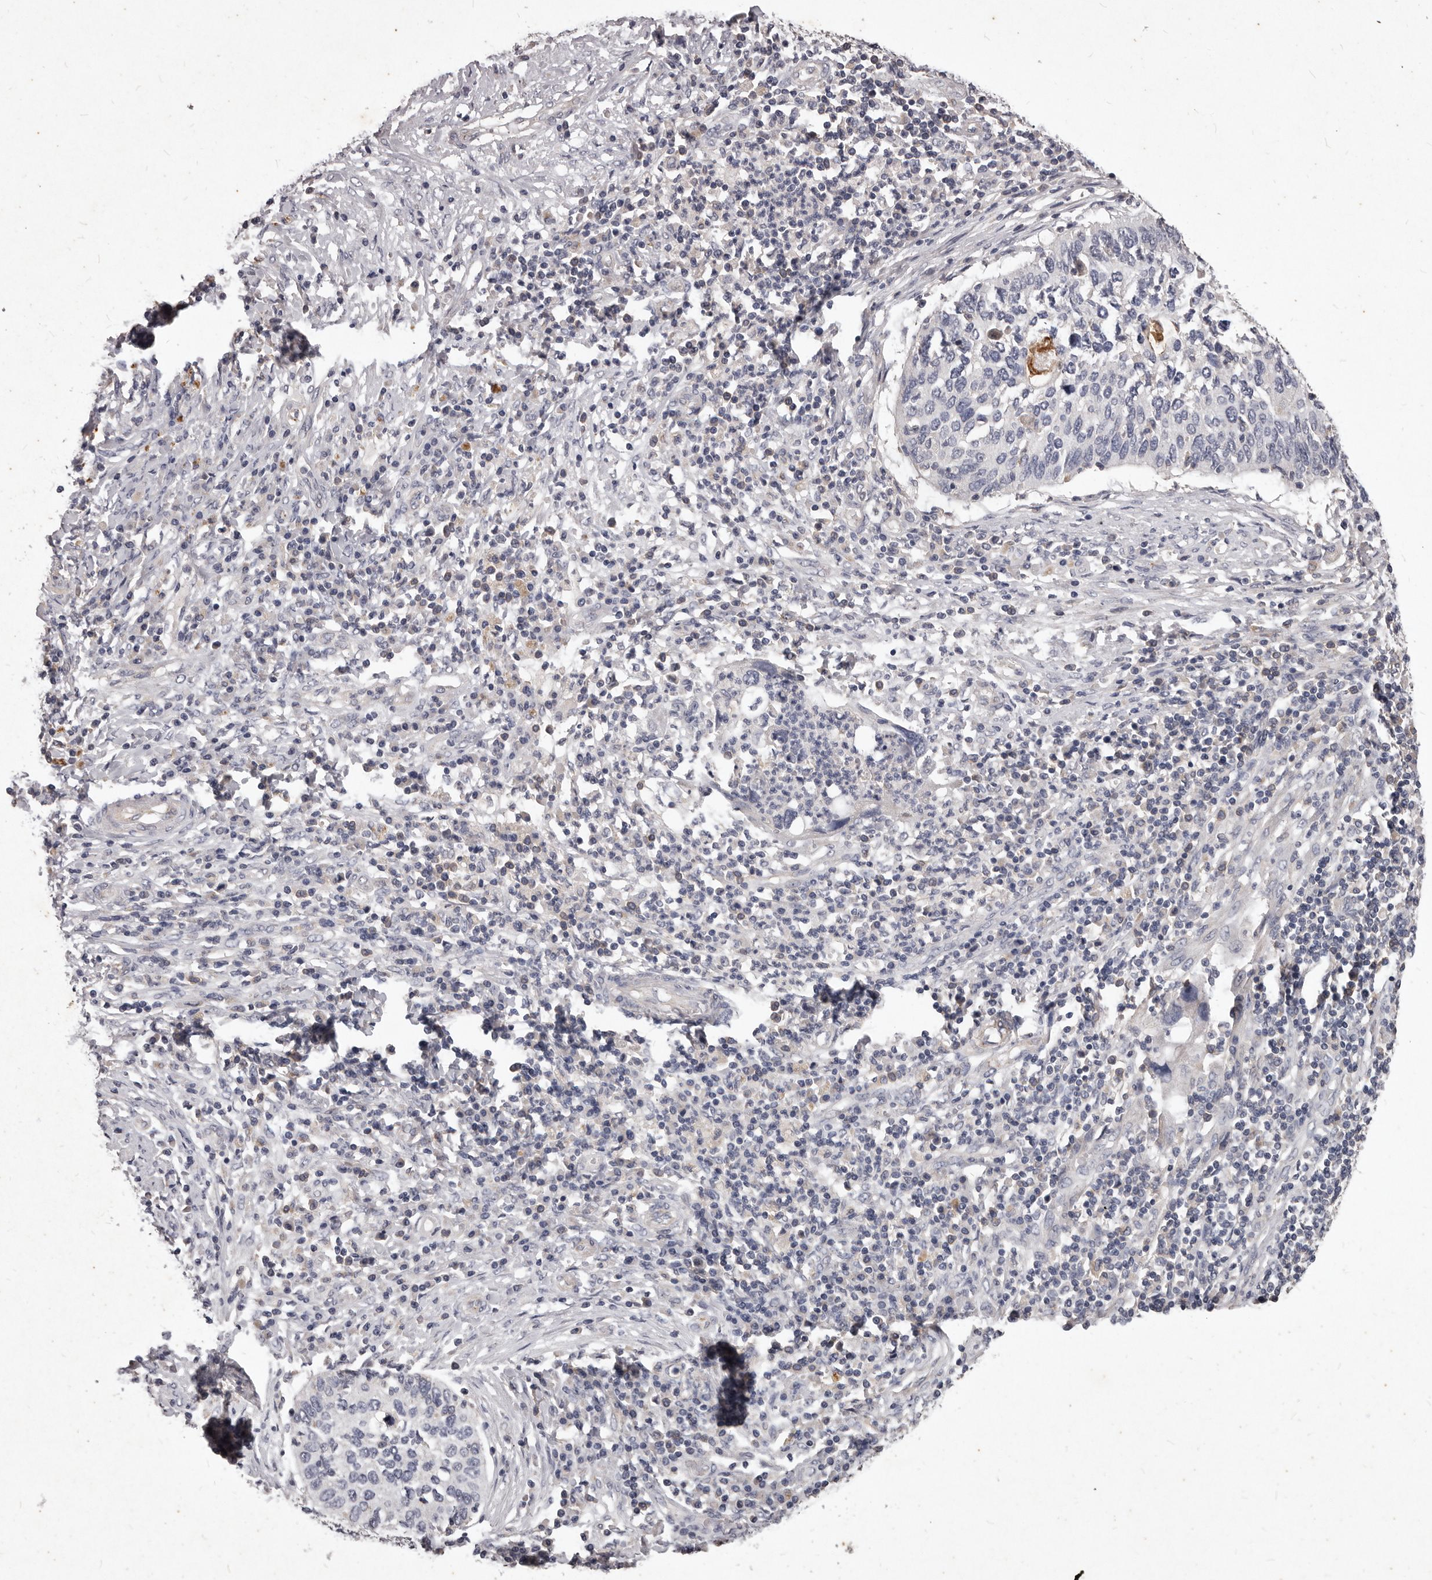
{"staining": {"intensity": "negative", "quantity": "none", "location": "none"}, "tissue": "cervical cancer", "cell_type": "Tumor cells", "image_type": "cancer", "snomed": [{"axis": "morphology", "description": "Squamous cell carcinoma, NOS"}, {"axis": "topography", "description": "Cervix"}], "caption": "Micrograph shows no significant protein staining in tumor cells of cervical cancer (squamous cell carcinoma).", "gene": "GPRC5C", "patient": {"sex": "female", "age": 38}}